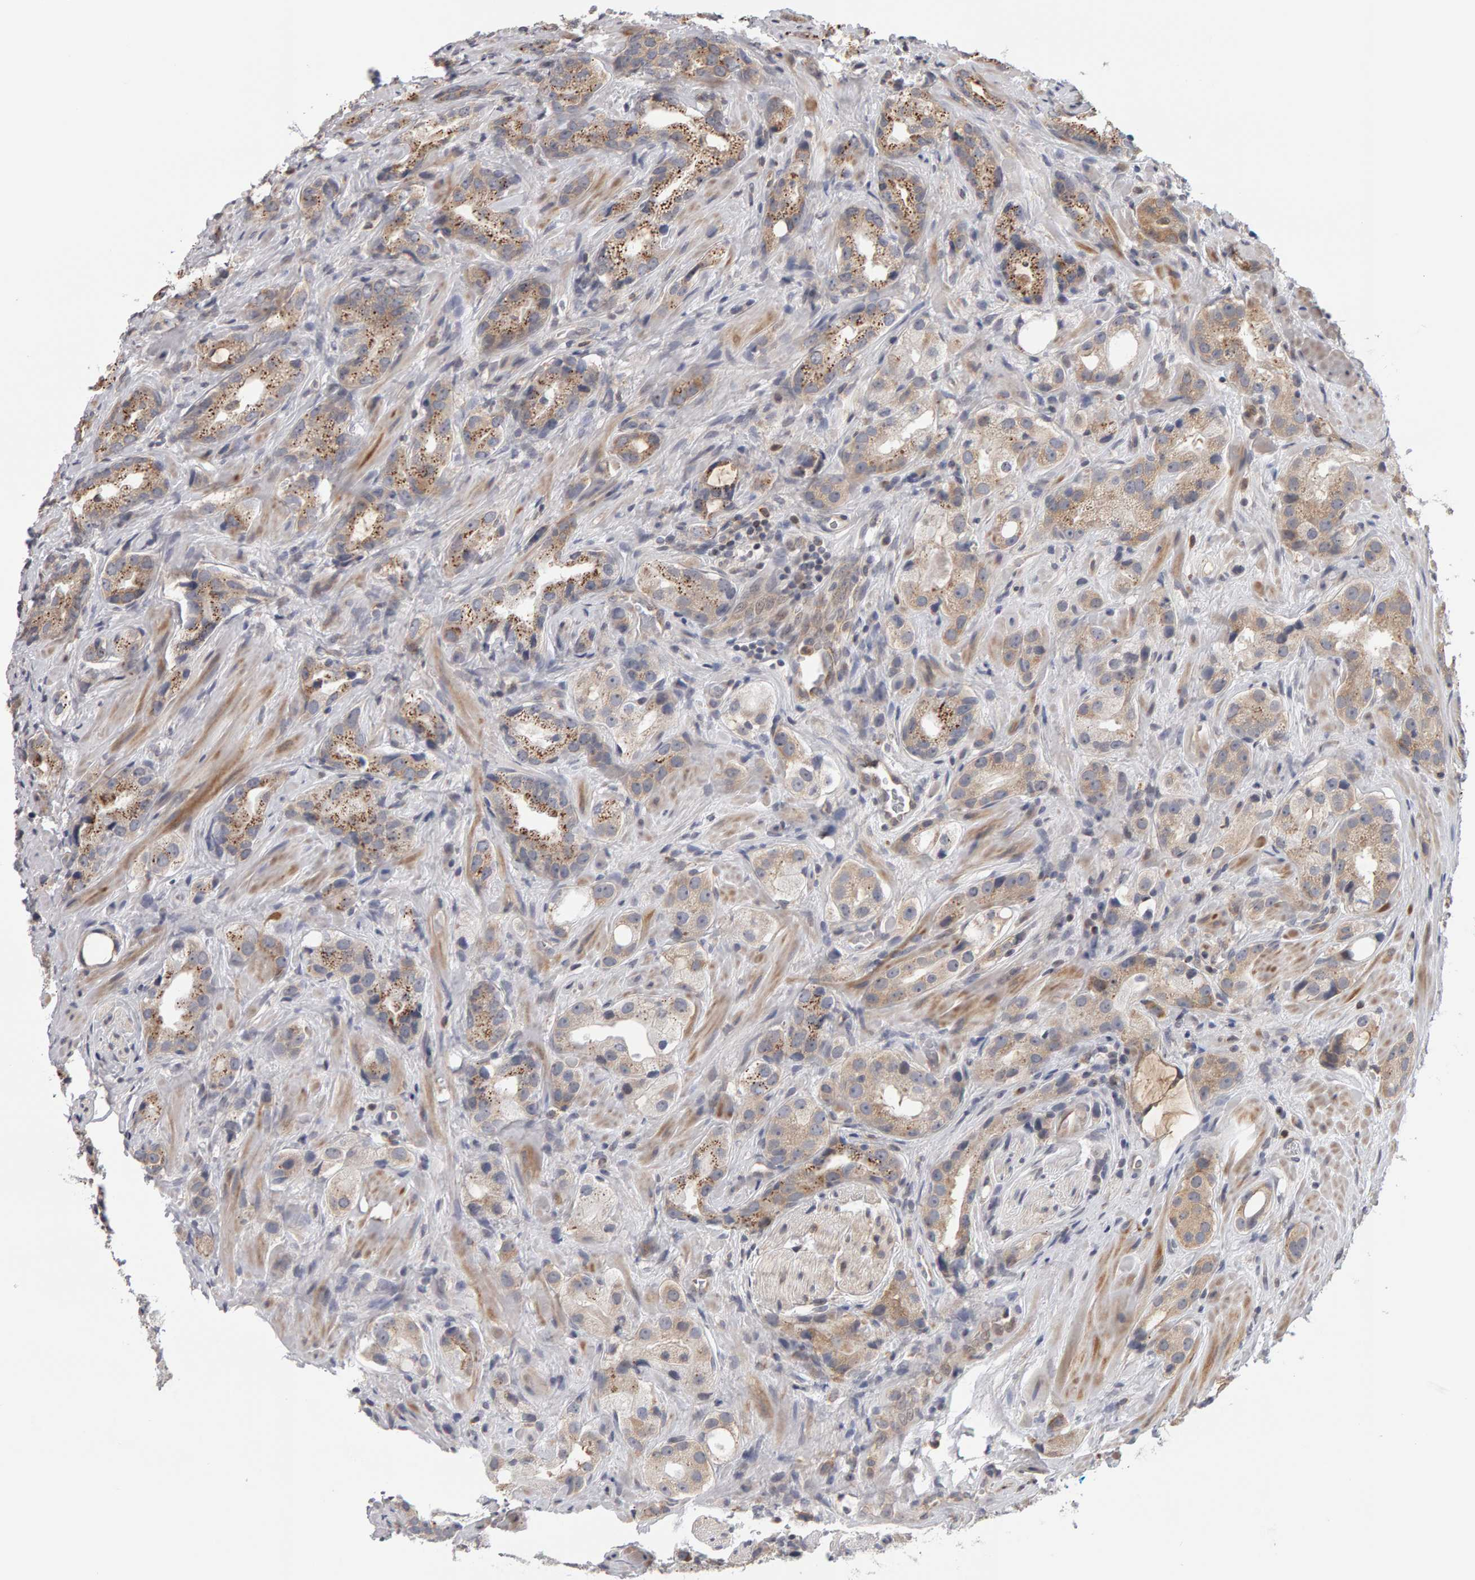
{"staining": {"intensity": "weak", "quantity": ">75%", "location": "cytoplasmic/membranous"}, "tissue": "prostate cancer", "cell_type": "Tumor cells", "image_type": "cancer", "snomed": [{"axis": "morphology", "description": "Adenocarcinoma, High grade"}, {"axis": "topography", "description": "Prostate"}], "caption": "Immunohistochemical staining of prostate cancer (high-grade adenocarcinoma) displays low levels of weak cytoplasmic/membranous protein staining in about >75% of tumor cells.", "gene": "MSRA", "patient": {"sex": "male", "age": 63}}